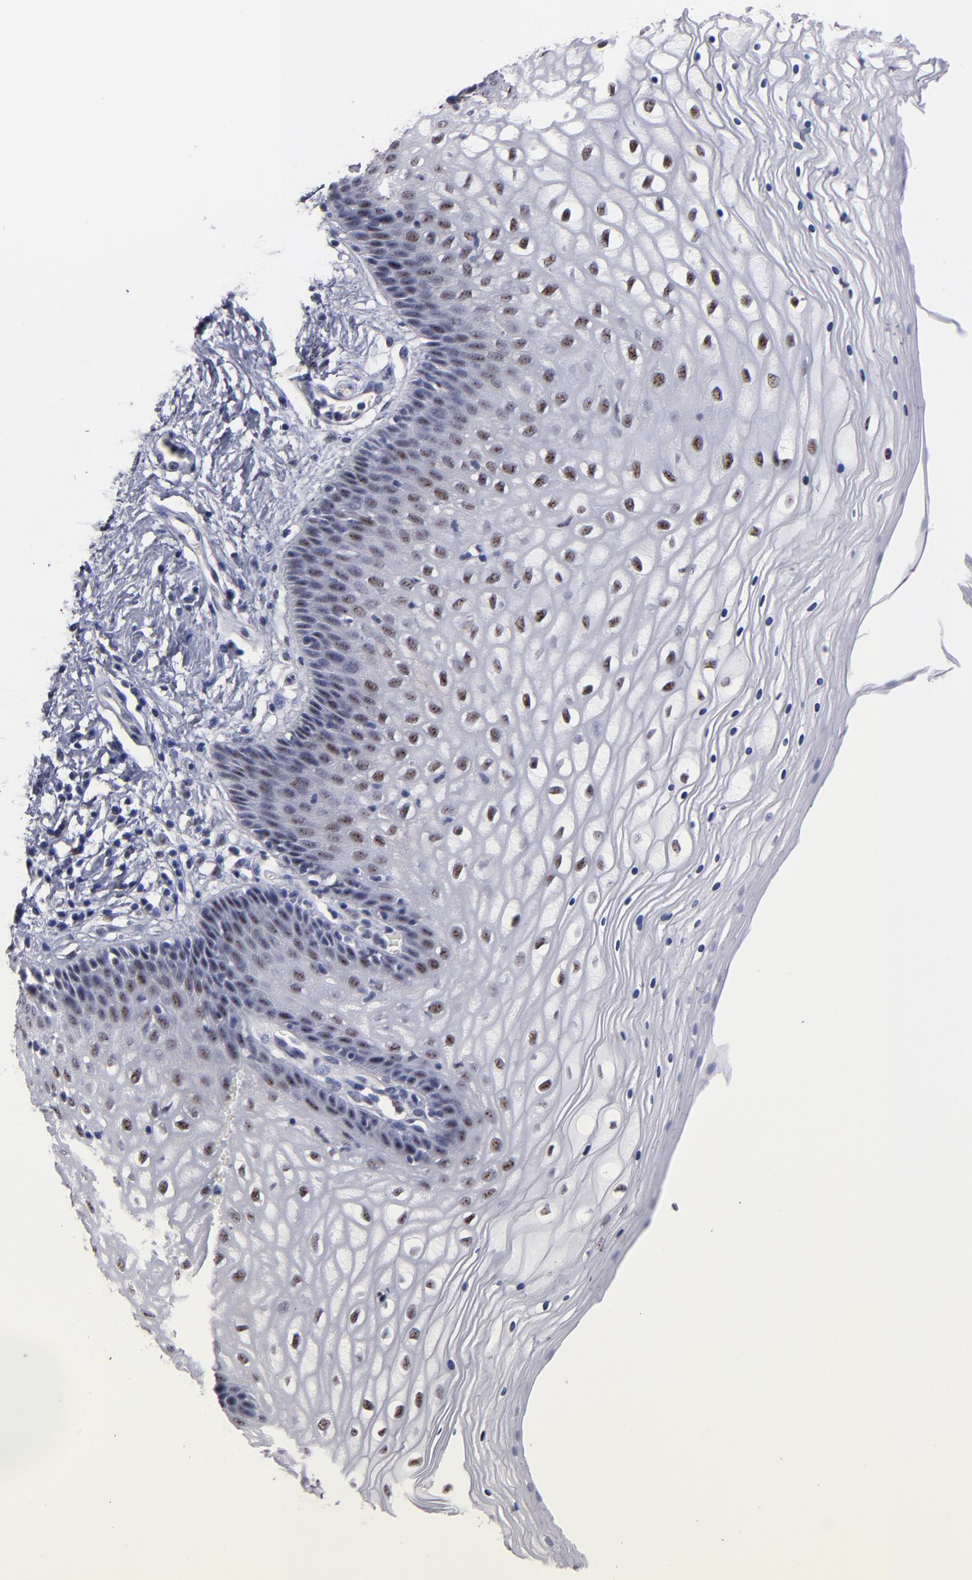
{"staining": {"intensity": "moderate", "quantity": "<25%", "location": "nuclear"}, "tissue": "vagina", "cell_type": "Squamous epithelial cells", "image_type": "normal", "snomed": [{"axis": "morphology", "description": "Normal tissue, NOS"}, {"axis": "topography", "description": "Vagina"}], "caption": "Immunohistochemical staining of unremarkable human vagina exhibits moderate nuclear protein expression in approximately <25% of squamous epithelial cells. (DAB = brown stain, brightfield microscopy at high magnification).", "gene": "RAF1", "patient": {"sex": "female", "age": 34}}